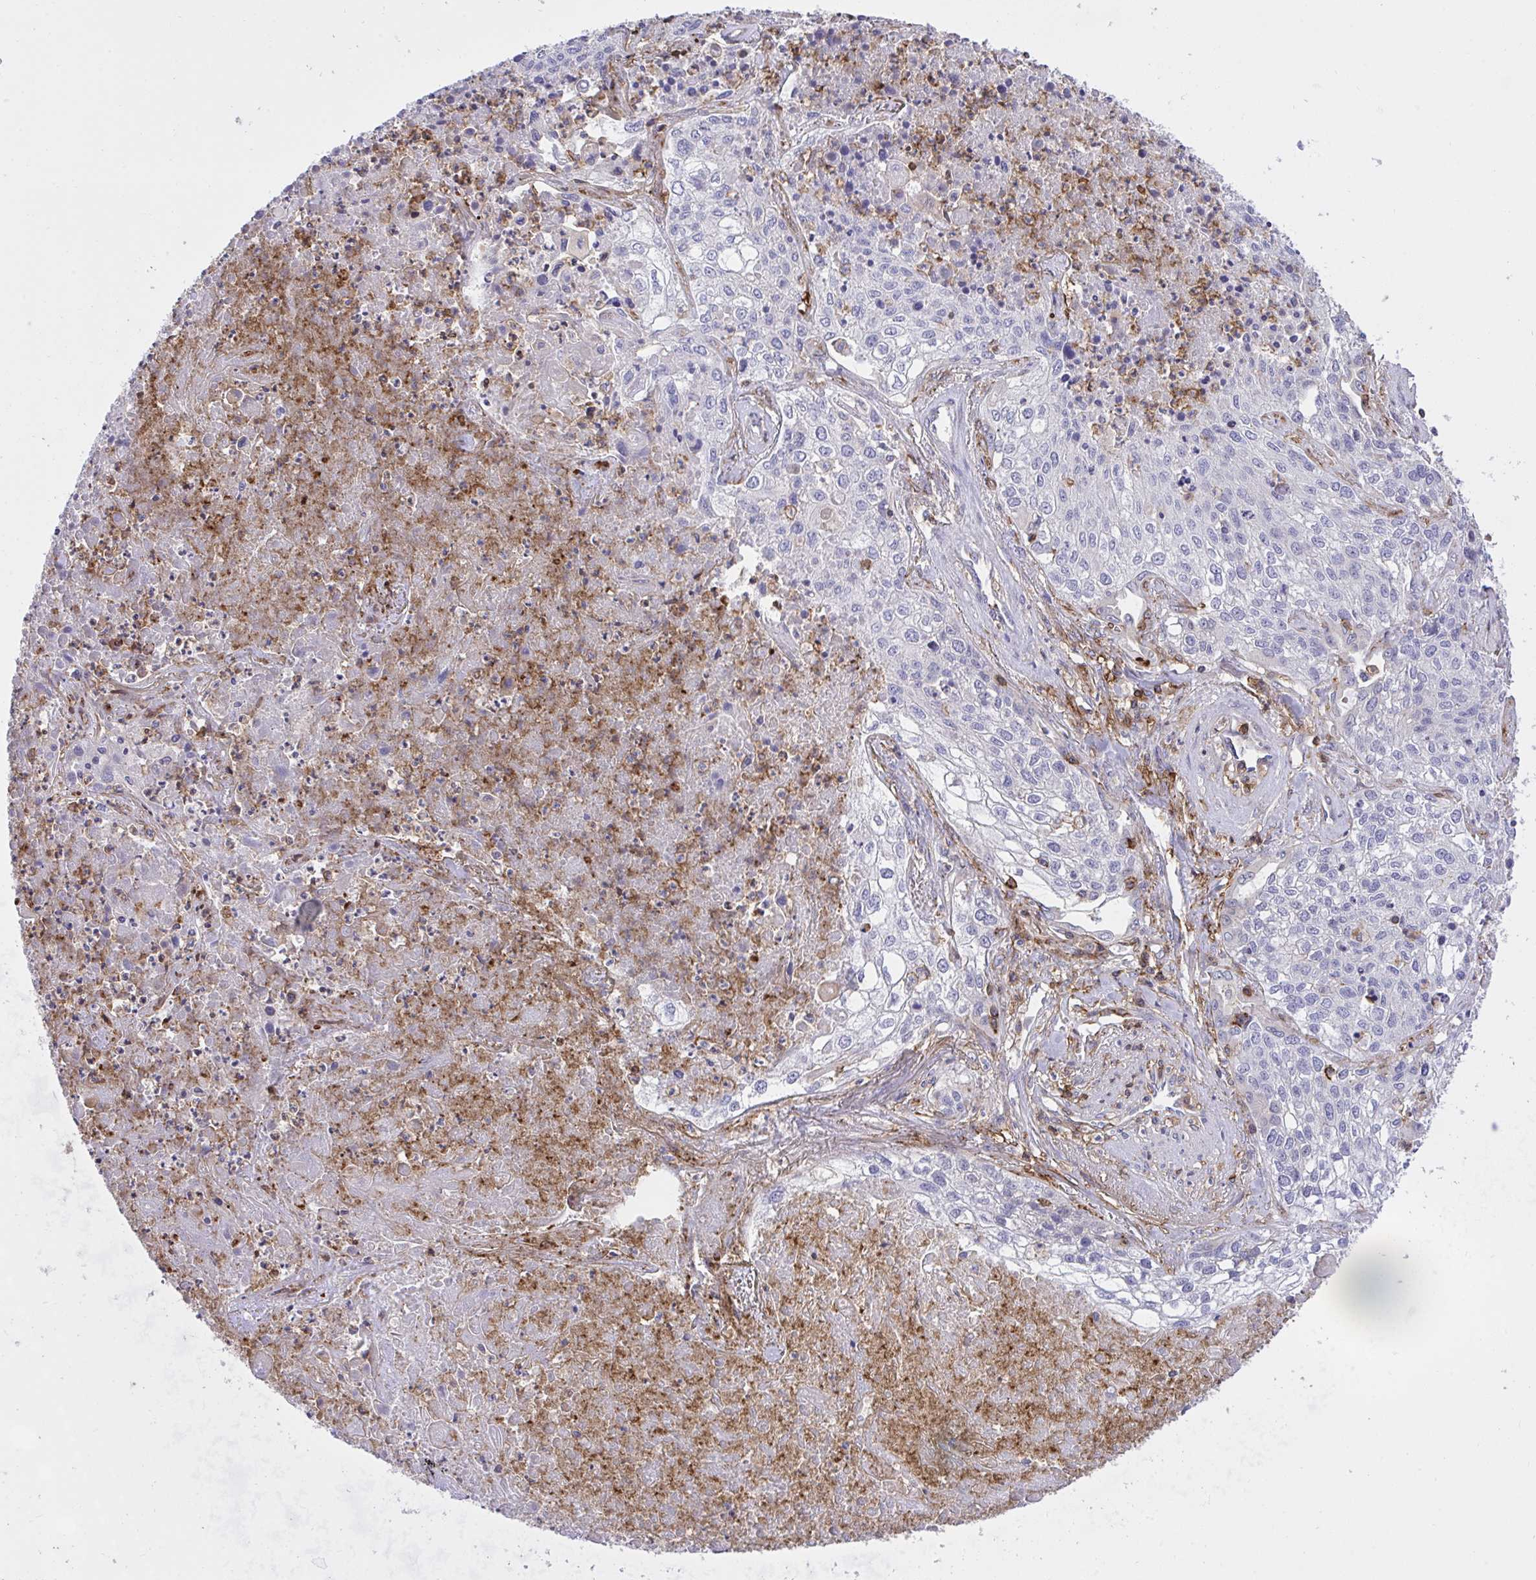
{"staining": {"intensity": "negative", "quantity": "none", "location": "none"}, "tissue": "lung cancer", "cell_type": "Tumor cells", "image_type": "cancer", "snomed": [{"axis": "morphology", "description": "Squamous cell carcinoma, NOS"}, {"axis": "topography", "description": "Lung"}], "caption": "Lung squamous cell carcinoma was stained to show a protein in brown. There is no significant staining in tumor cells.", "gene": "ERI1", "patient": {"sex": "male", "age": 74}}